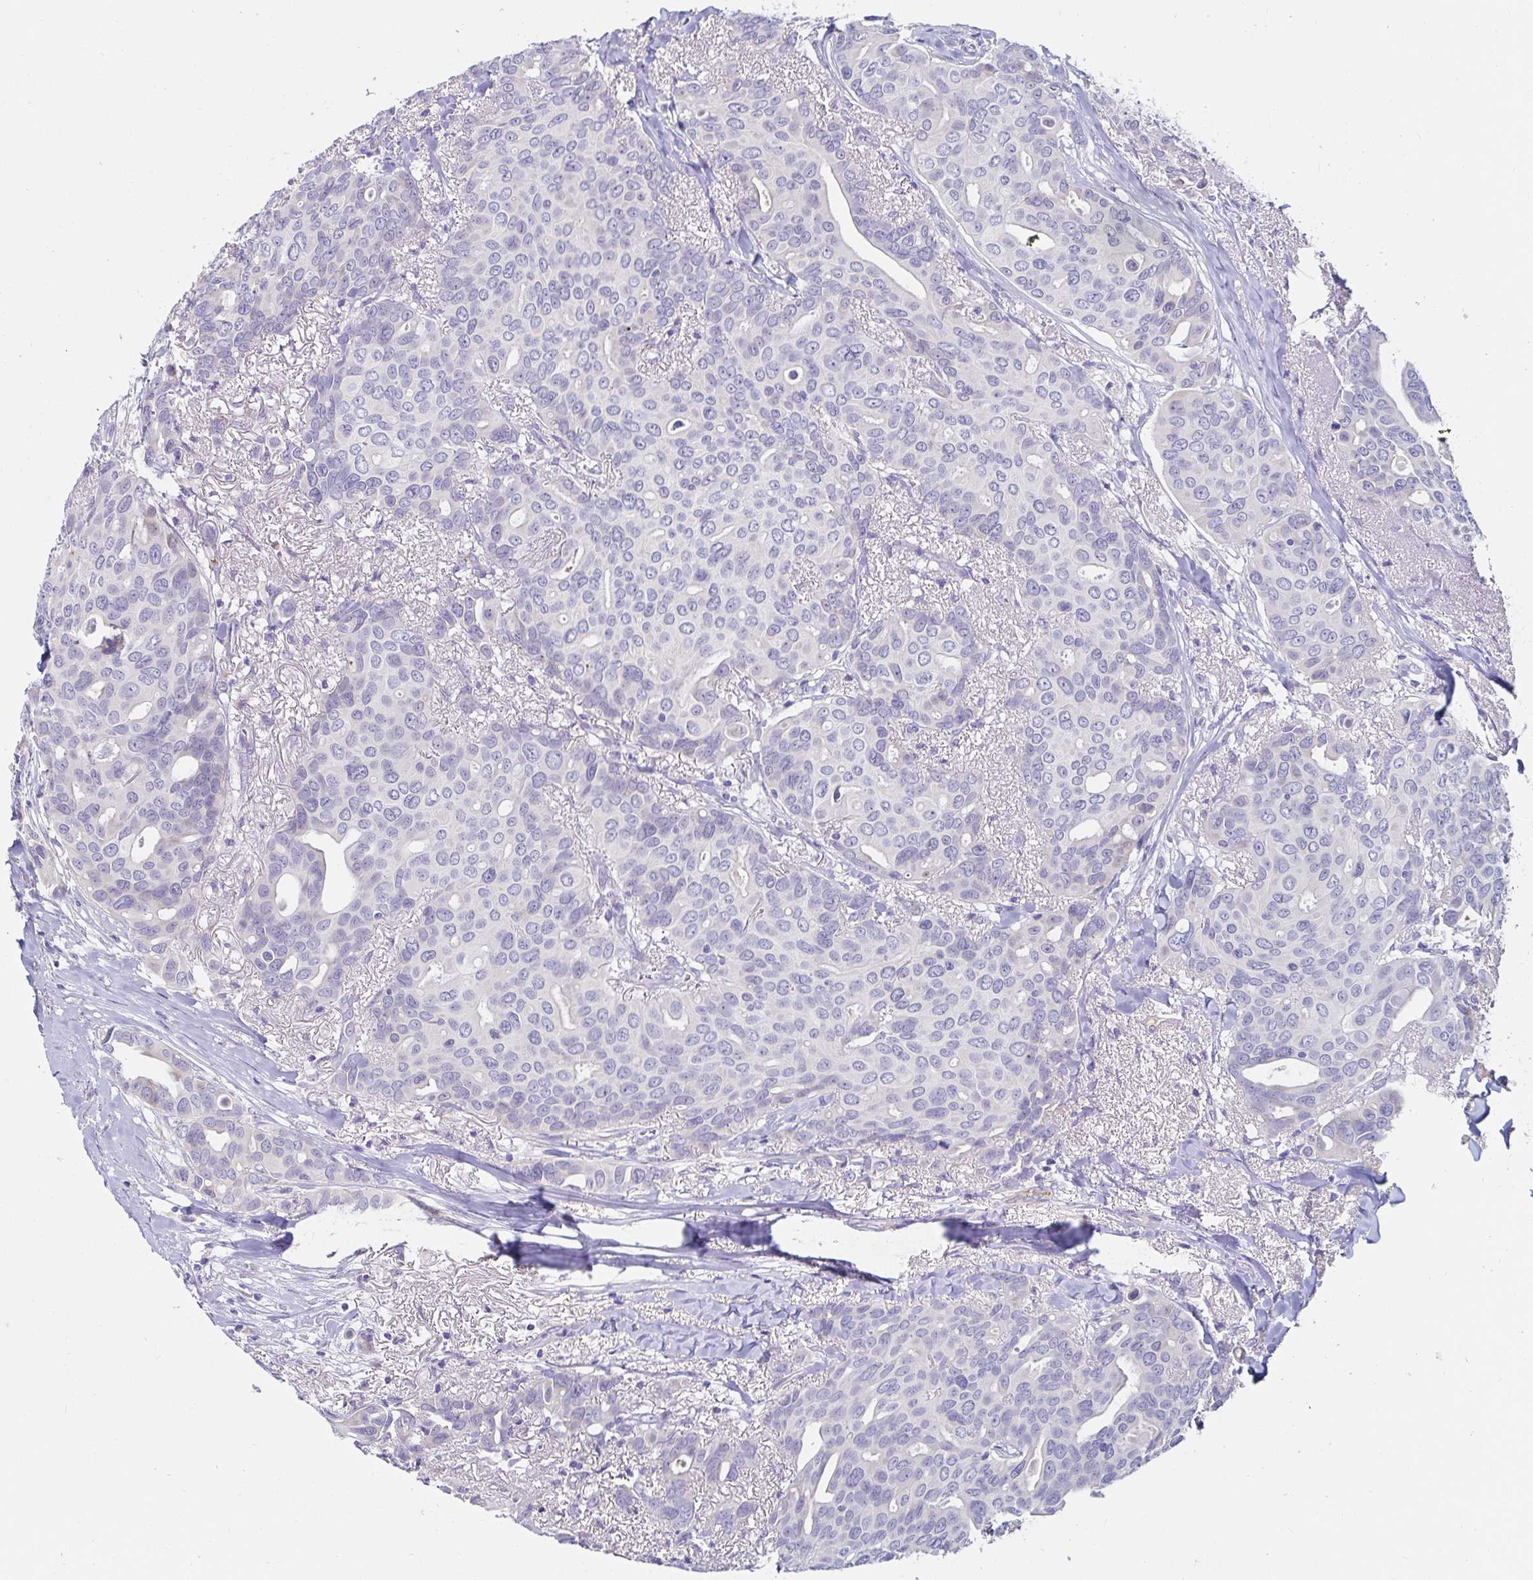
{"staining": {"intensity": "negative", "quantity": "none", "location": "none"}, "tissue": "breast cancer", "cell_type": "Tumor cells", "image_type": "cancer", "snomed": [{"axis": "morphology", "description": "Duct carcinoma"}, {"axis": "topography", "description": "Breast"}], "caption": "This is an immunohistochemistry histopathology image of breast cancer (invasive ductal carcinoma). There is no staining in tumor cells.", "gene": "C4orf17", "patient": {"sex": "female", "age": 54}}